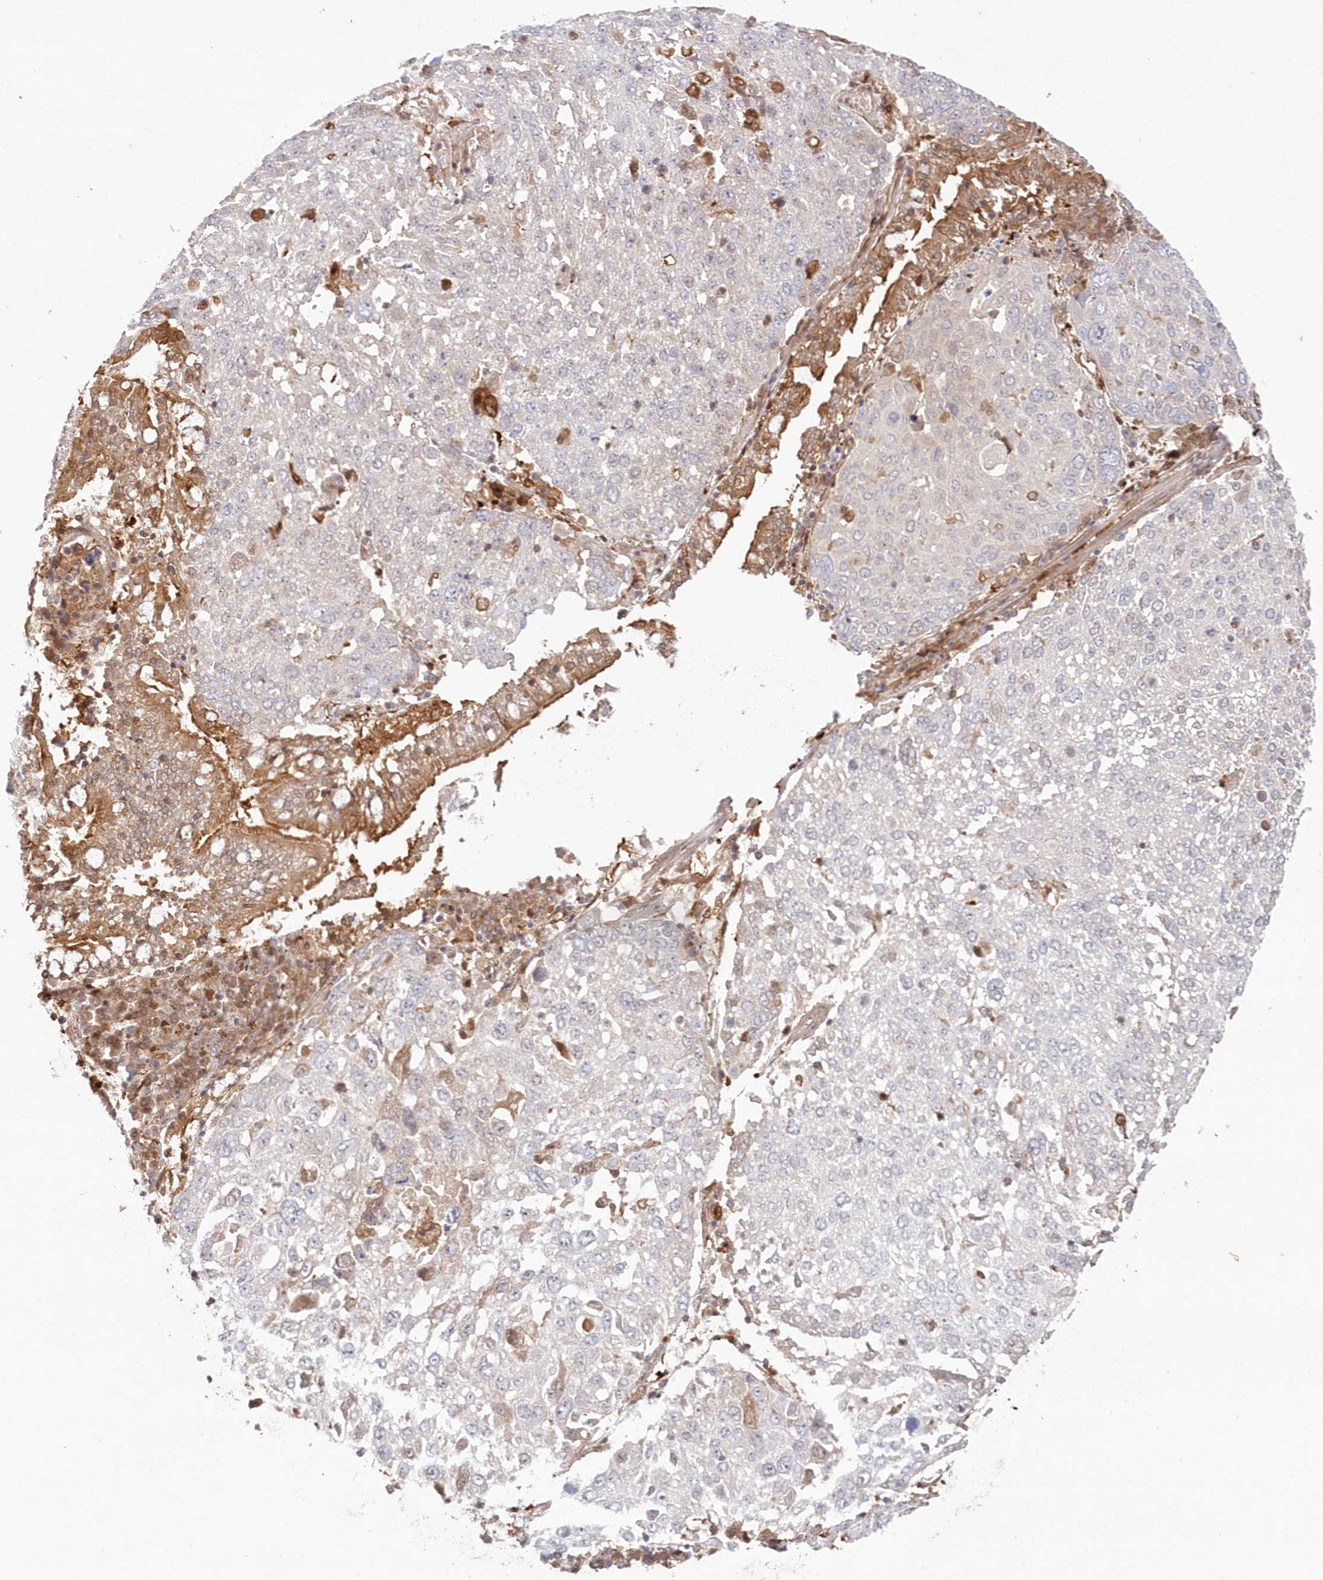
{"staining": {"intensity": "negative", "quantity": "none", "location": "none"}, "tissue": "lung cancer", "cell_type": "Tumor cells", "image_type": "cancer", "snomed": [{"axis": "morphology", "description": "Squamous cell carcinoma, NOS"}, {"axis": "topography", "description": "Lung"}], "caption": "Photomicrograph shows no protein staining in tumor cells of squamous cell carcinoma (lung) tissue.", "gene": "GBE1", "patient": {"sex": "male", "age": 65}}